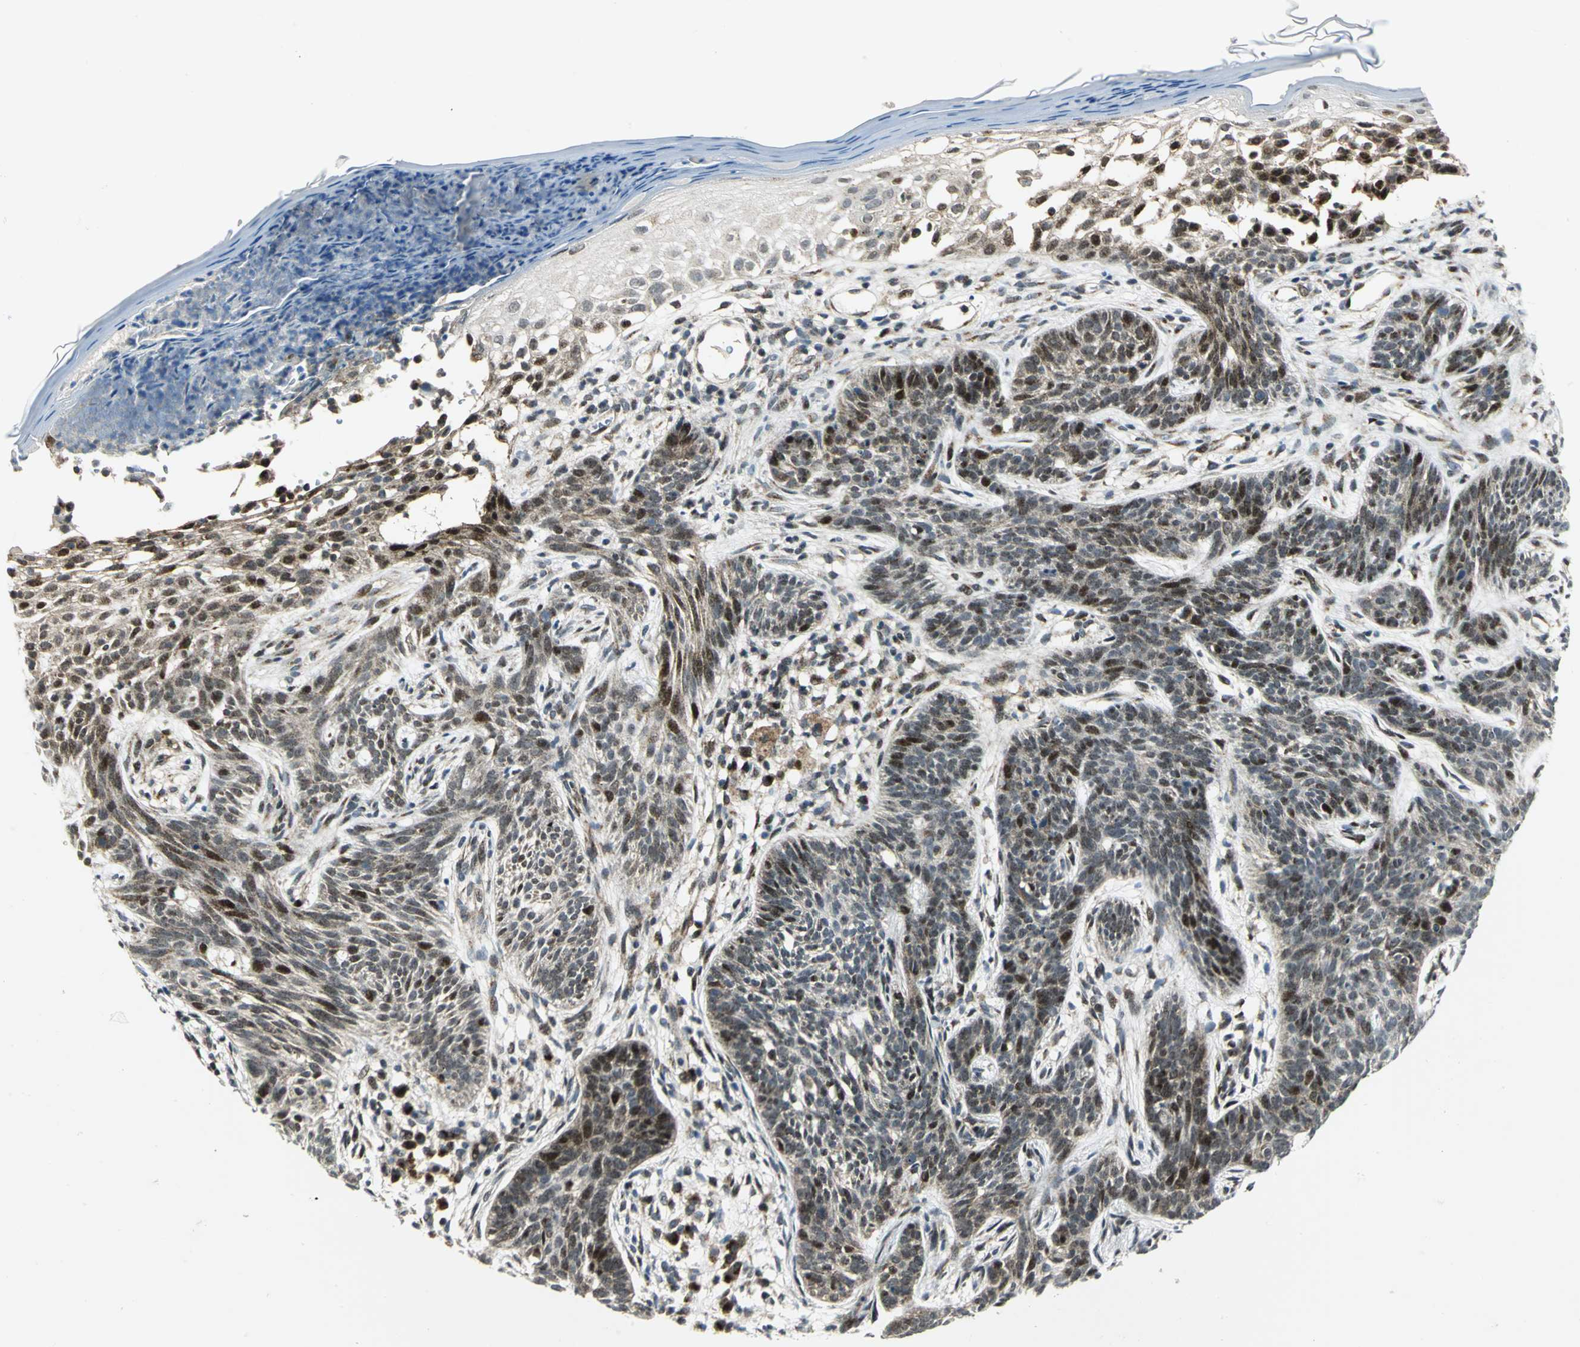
{"staining": {"intensity": "strong", "quantity": ">75%", "location": "cytoplasmic/membranous,nuclear"}, "tissue": "skin cancer", "cell_type": "Tumor cells", "image_type": "cancer", "snomed": [{"axis": "morphology", "description": "Normal tissue, NOS"}, {"axis": "morphology", "description": "Basal cell carcinoma"}, {"axis": "topography", "description": "Skin"}], "caption": "Protein analysis of skin cancer tissue shows strong cytoplasmic/membranous and nuclear positivity in about >75% of tumor cells. Using DAB (3,3'-diaminobenzidine) (brown) and hematoxylin (blue) stains, captured at high magnification using brightfield microscopy.", "gene": "ATP6V1A", "patient": {"sex": "female", "age": 69}}